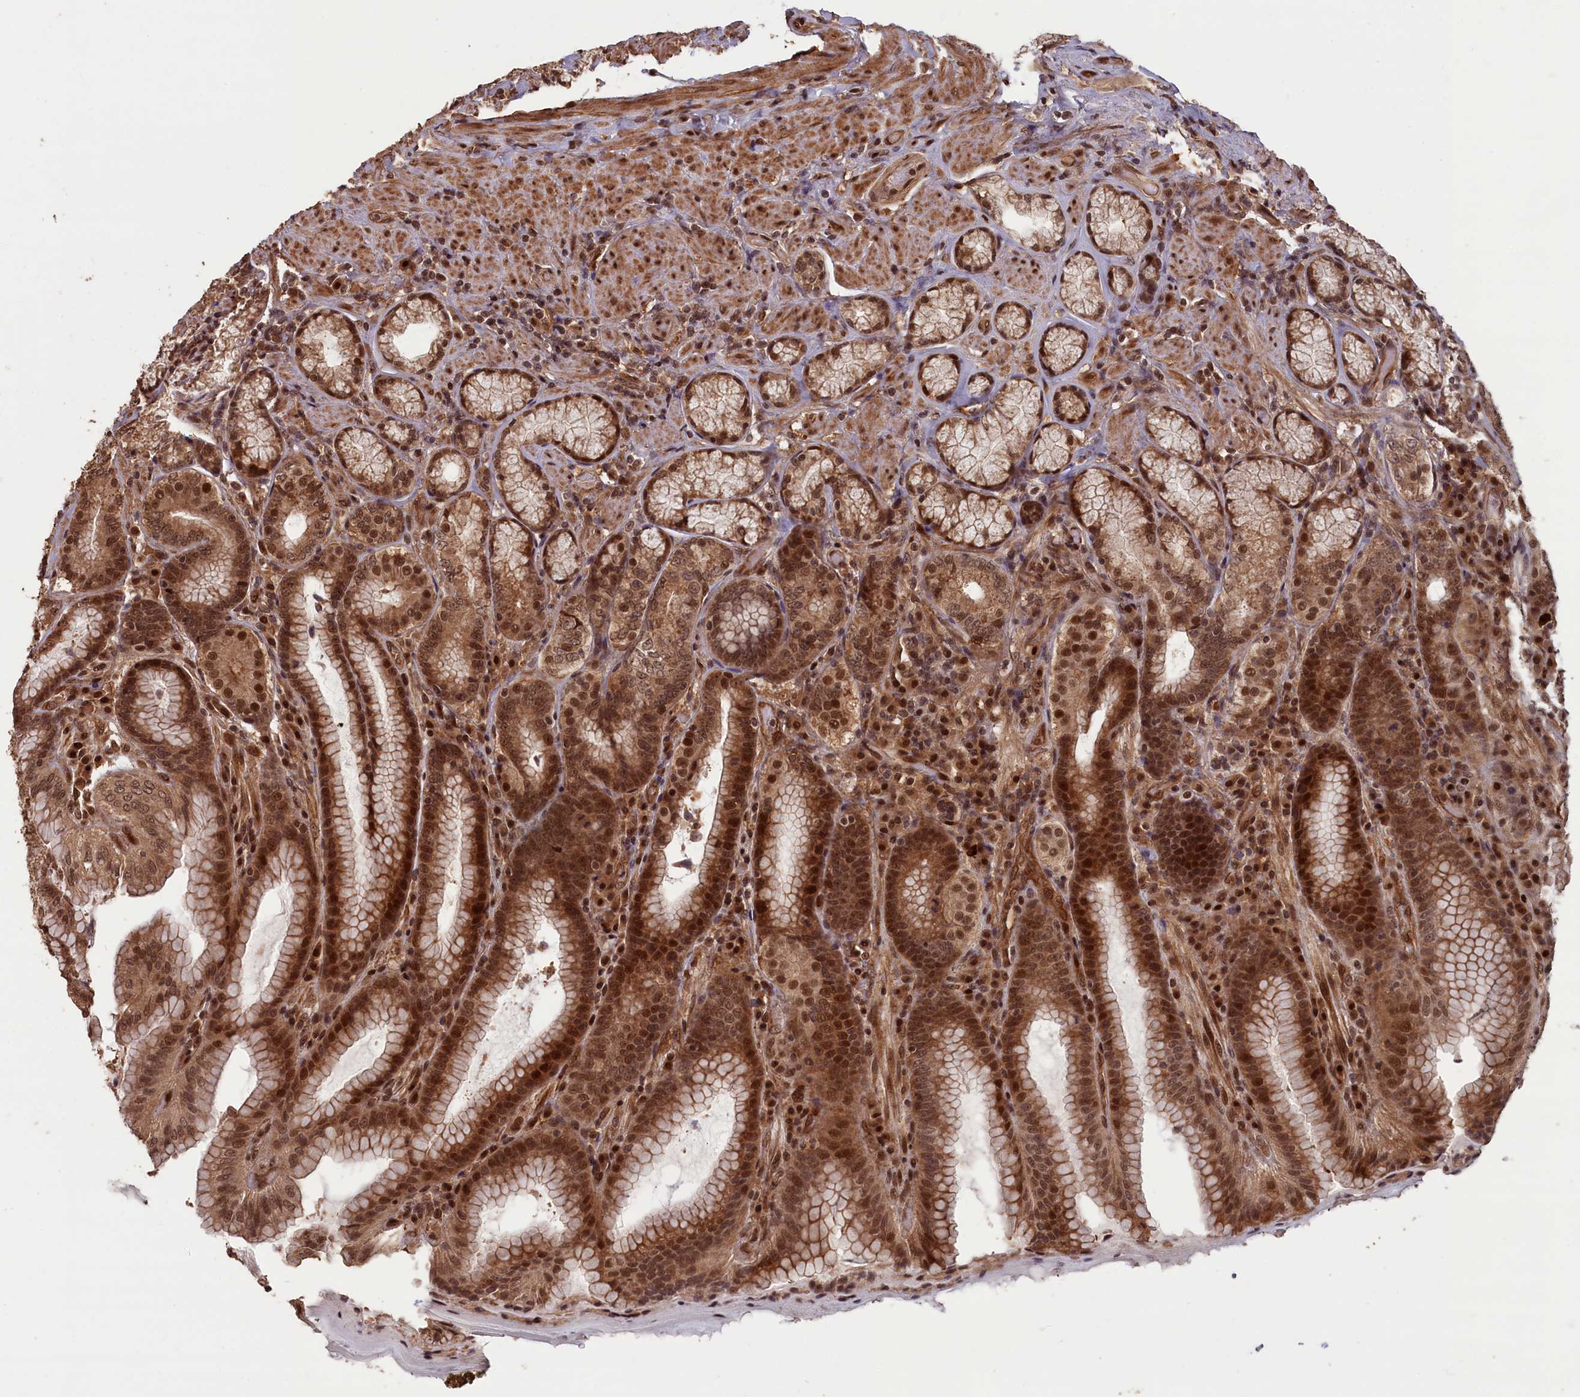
{"staining": {"intensity": "moderate", "quantity": ">75%", "location": "cytoplasmic/membranous,nuclear"}, "tissue": "stomach", "cell_type": "Glandular cells", "image_type": "normal", "snomed": [{"axis": "morphology", "description": "Normal tissue, NOS"}, {"axis": "topography", "description": "Stomach, upper"}, {"axis": "topography", "description": "Stomach, lower"}], "caption": "Immunohistochemistry (IHC) photomicrograph of unremarkable stomach: human stomach stained using IHC demonstrates medium levels of moderate protein expression localized specifically in the cytoplasmic/membranous,nuclear of glandular cells, appearing as a cytoplasmic/membranous,nuclear brown color.", "gene": "HIF3A", "patient": {"sex": "female", "age": 76}}